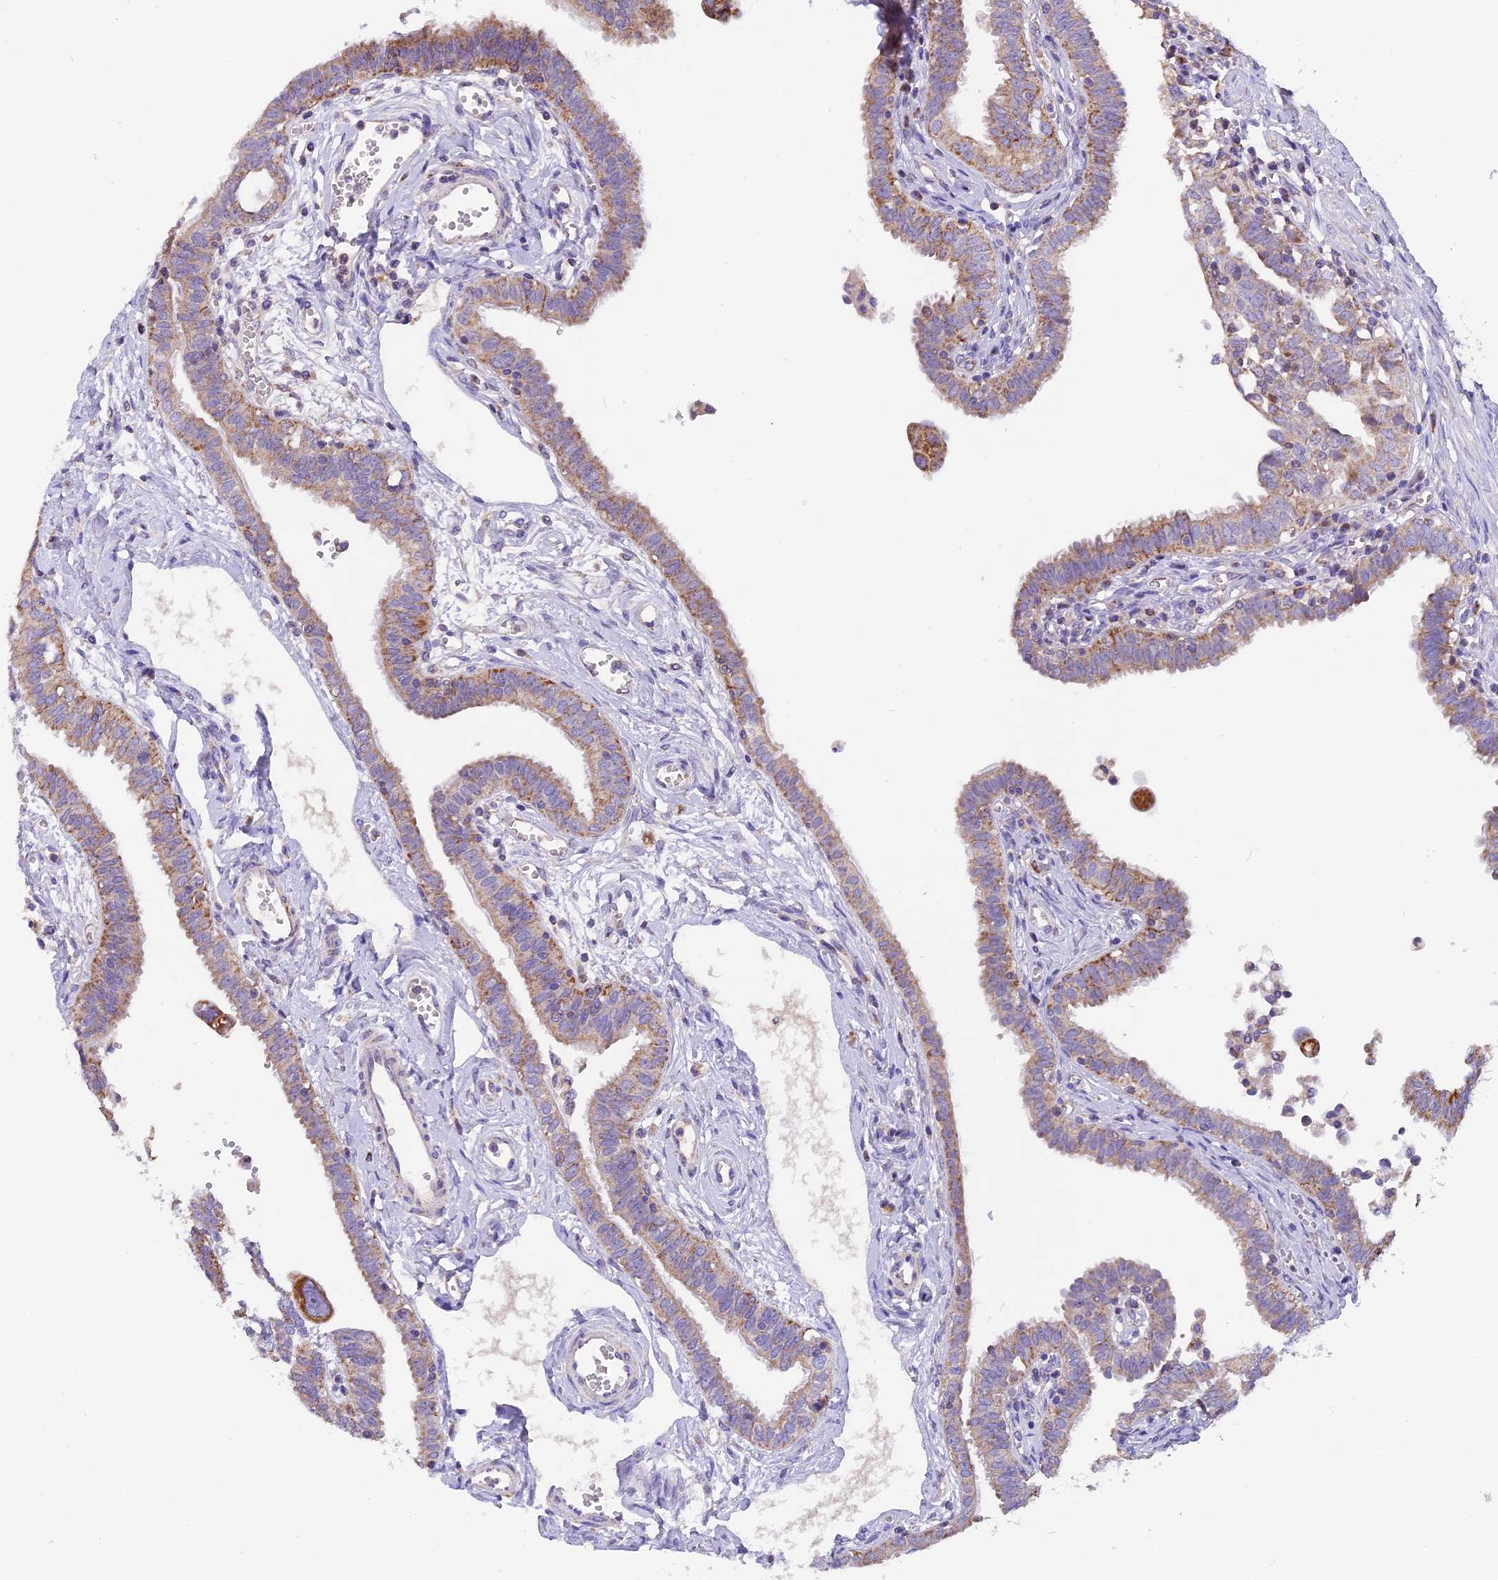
{"staining": {"intensity": "moderate", "quantity": ">75%", "location": "cytoplasmic/membranous"}, "tissue": "fallopian tube", "cell_type": "Glandular cells", "image_type": "normal", "snomed": [{"axis": "morphology", "description": "Normal tissue, NOS"}, {"axis": "morphology", "description": "Carcinoma, NOS"}, {"axis": "topography", "description": "Fallopian tube"}, {"axis": "topography", "description": "Ovary"}], "caption": "This image demonstrates normal fallopian tube stained with immunohistochemistry to label a protein in brown. The cytoplasmic/membranous of glandular cells show moderate positivity for the protein. Nuclei are counter-stained blue.", "gene": "MGME1", "patient": {"sex": "female", "age": 59}}